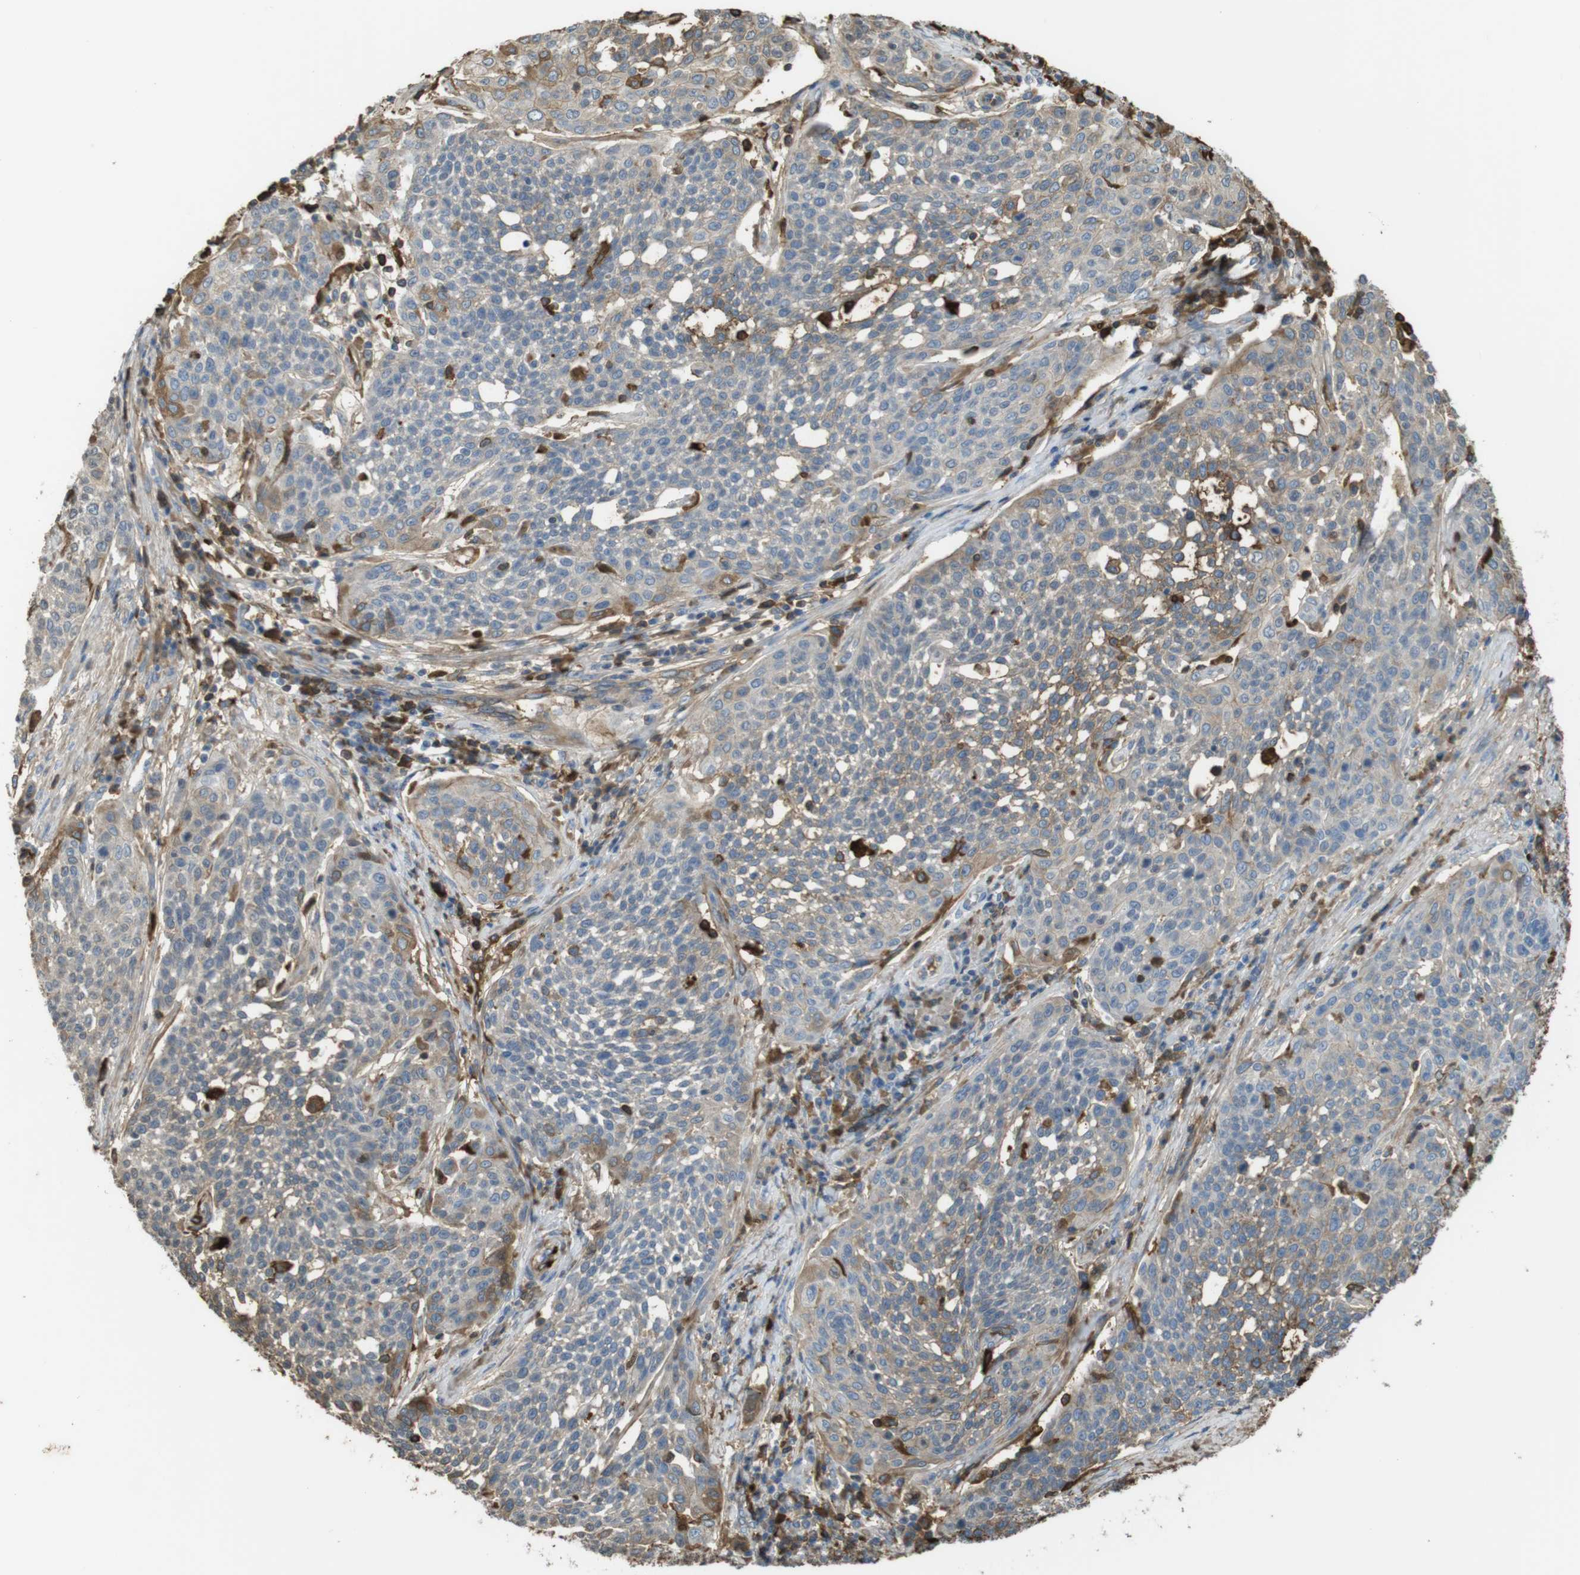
{"staining": {"intensity": "moderate", "quantity": "<25%", "location": "cytoplasmic/membranous,nuclear"}, "tissue": "cervical cancer", "cell_type": "Tumor cells", "image_type": "cancer", "snomed": [{"axis": "morphology", "description": "Squamous cell carcinoma, NOS"}, {"axis": "topography", "description": "Cervix"}], "caption": "Immunohistochemical staining of human cervical cancer displays low levels of moderate cytoplasmic/membranous and nuclear expression in about <25% of tumor cells.", "gene": "LTBP4", "patient": {"sex": "female", "age": 34}}